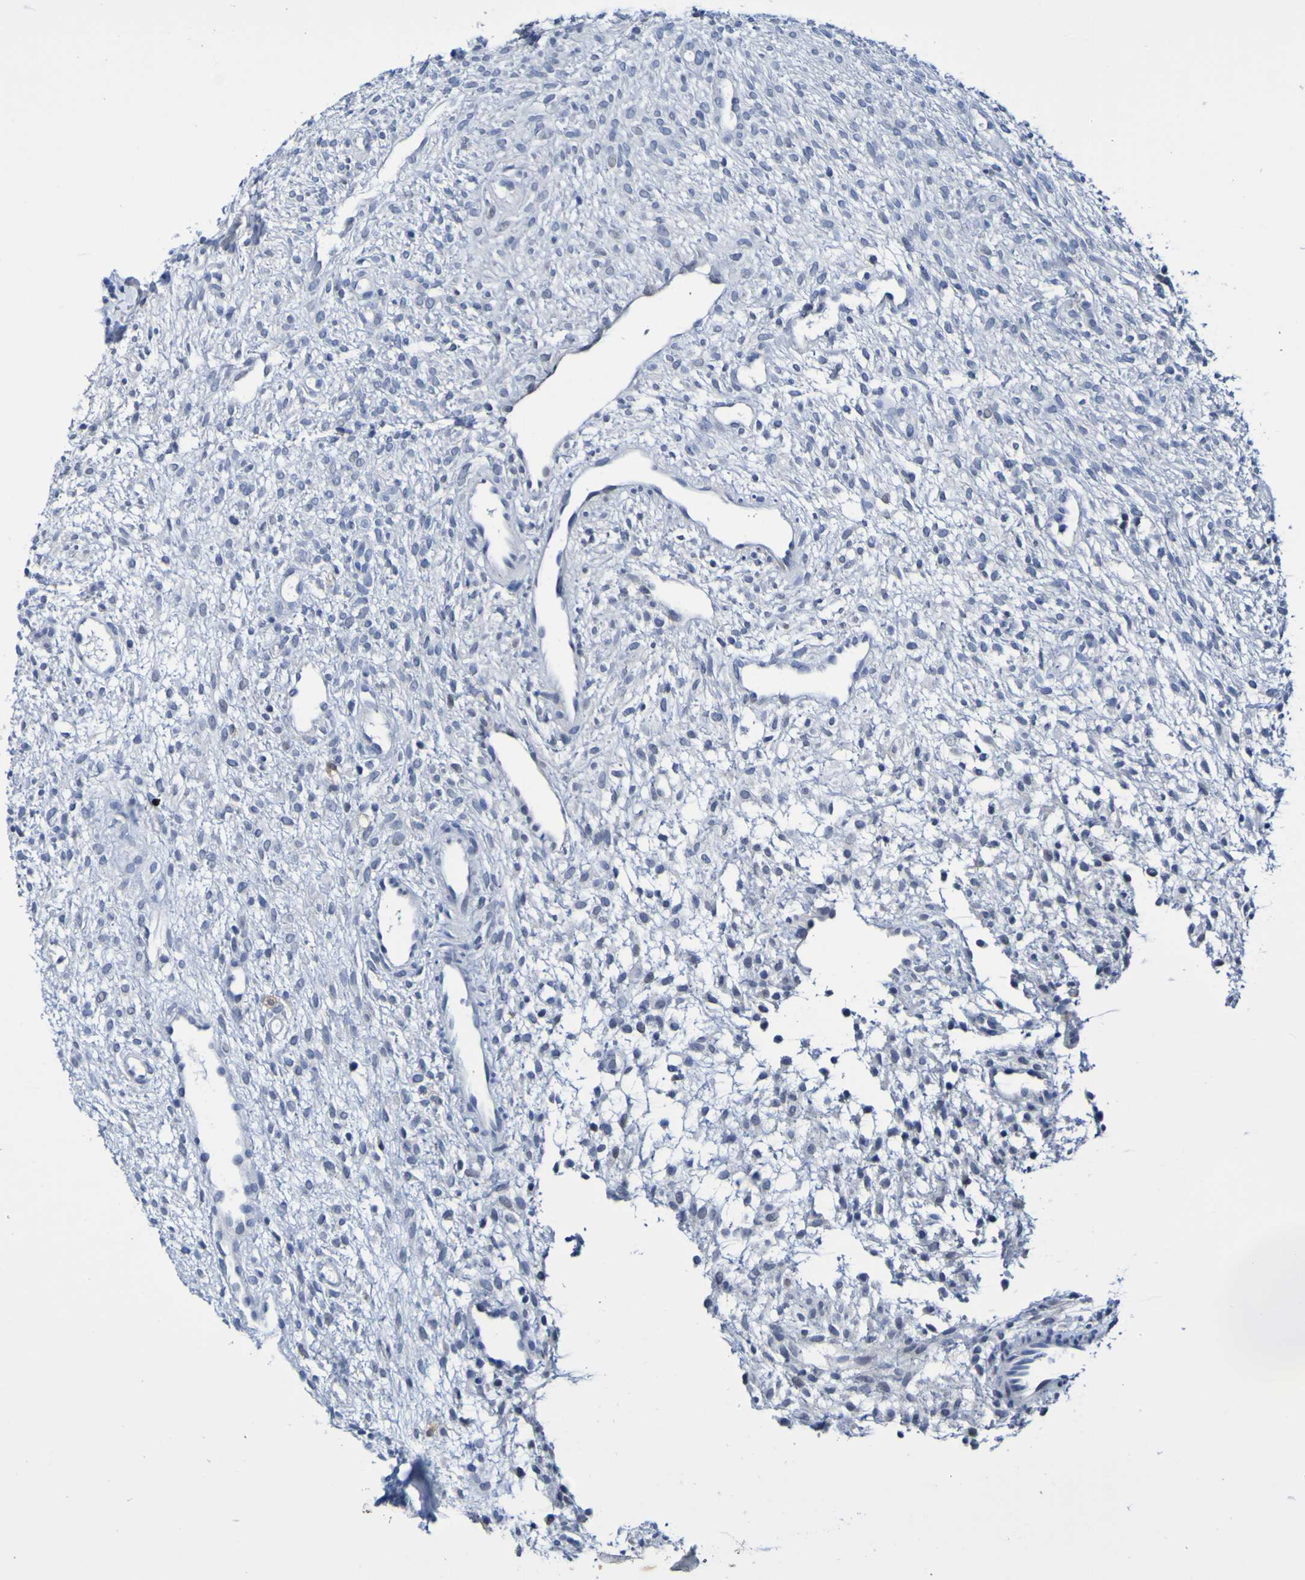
{"staining": {"intensity": "negative", "quantity": "none", "location": "none"}, "tissue": "ovary", "cell_type": "Follicle cells", "image_type": "normal", "snomed": [{"axis": "morphology", "description": "Normal tissue, NOS"}, {"axis": "morphology", "description": "Cyst, NOS"}, {"axis": "topography", "description": "Ovary"}], "caption": "A histopathology image of ovary stained for a protein shows no brown staining in follicle cells.", "gene": "VMA21", "patient": {"sex": "female", "age": 18}}